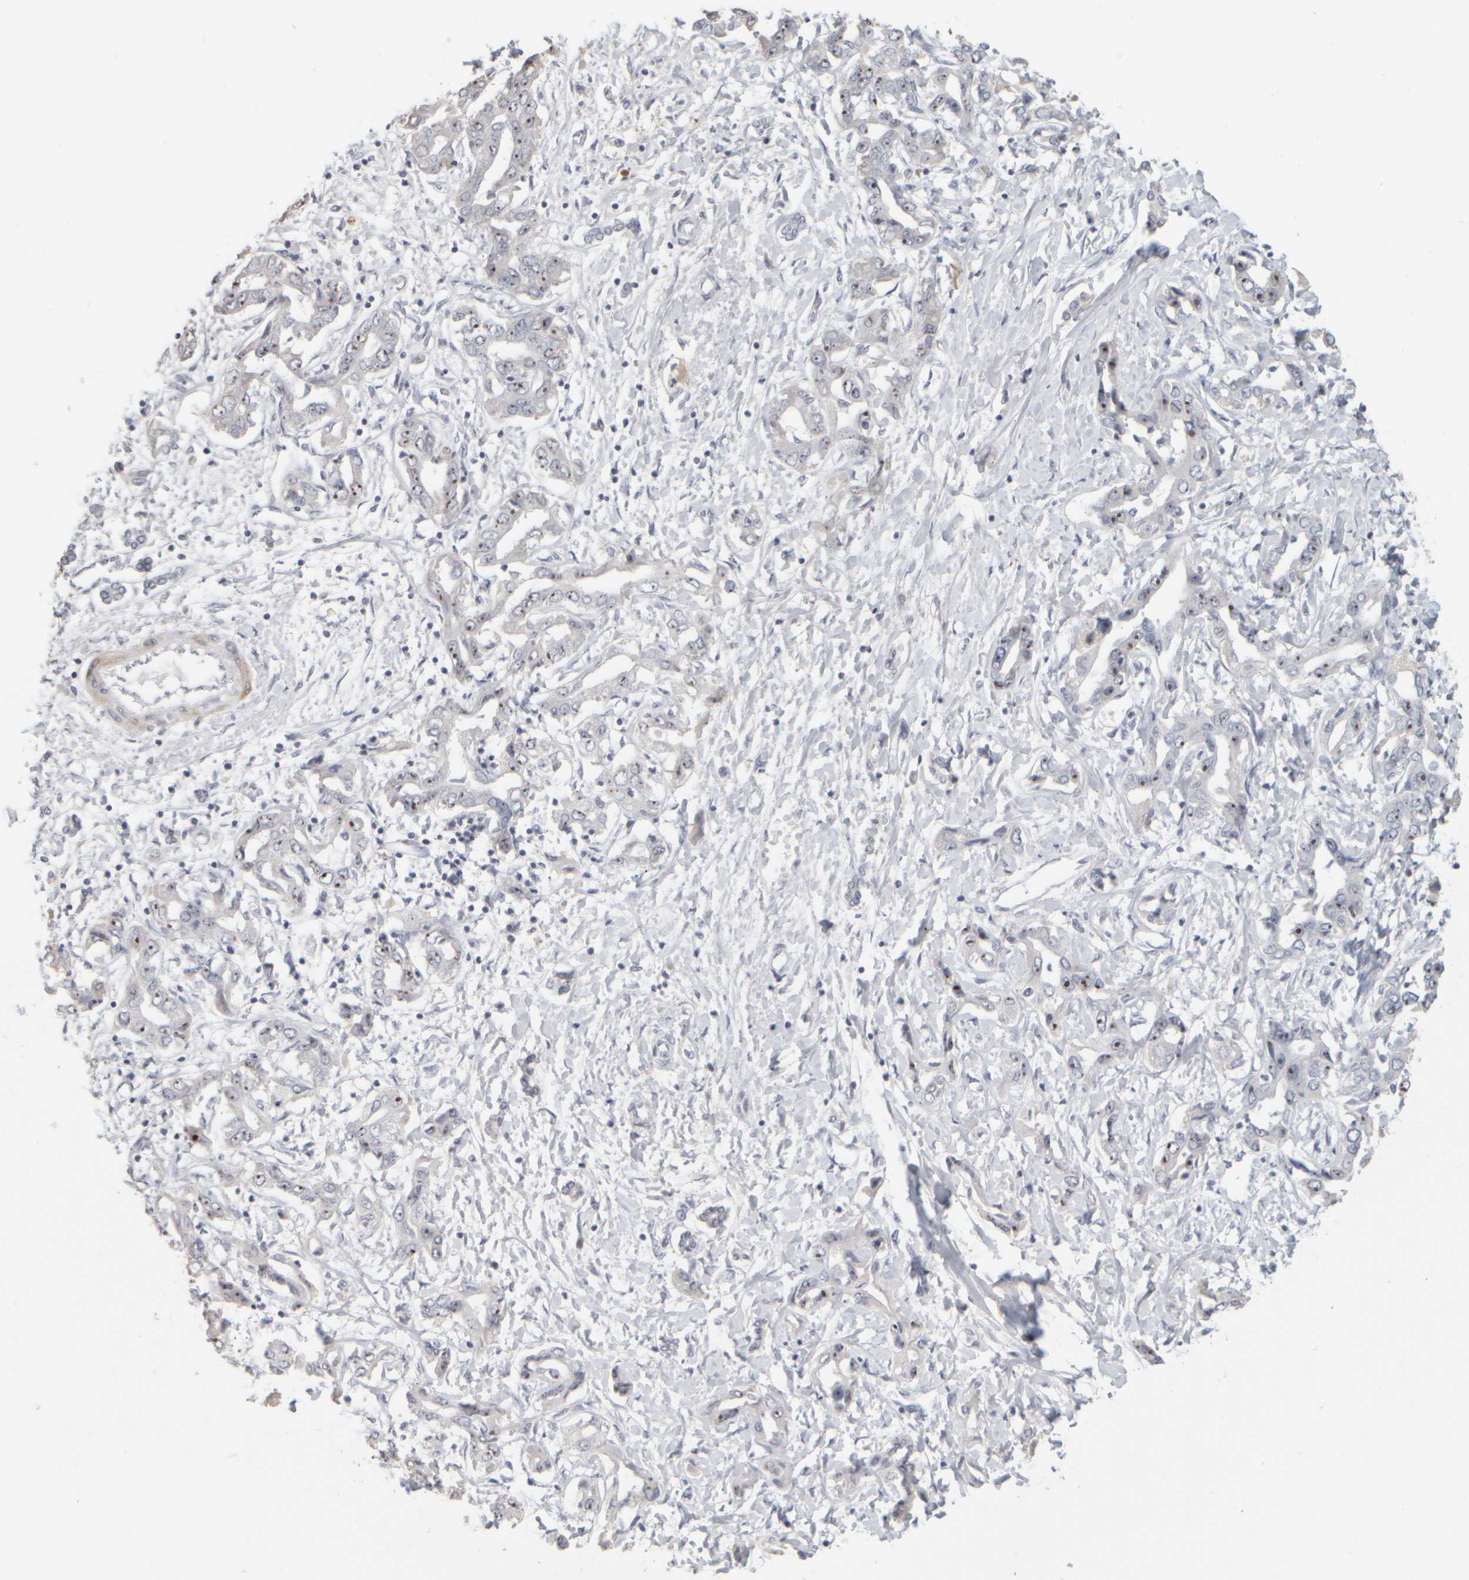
{"staining": {"intensity": "strong", "quantity": "<25%", "location": "nuclear"}, "tissue": "liver cancer", "cell_type": "Tumor cells", "image_type": "cancer", "snomed": [{"axis": "morphology", "description": "Cholangiocarcinoma"}, {"axis": "topography", "description": "Liver"}], "caption": "This photomicrograph shows immunohistochemistry staining of liver cancer, with medium strong nuclear expression in about <25% of tumor cells.", "gene": "DCXR", "patient": {"sex": "male", "age": 59}}